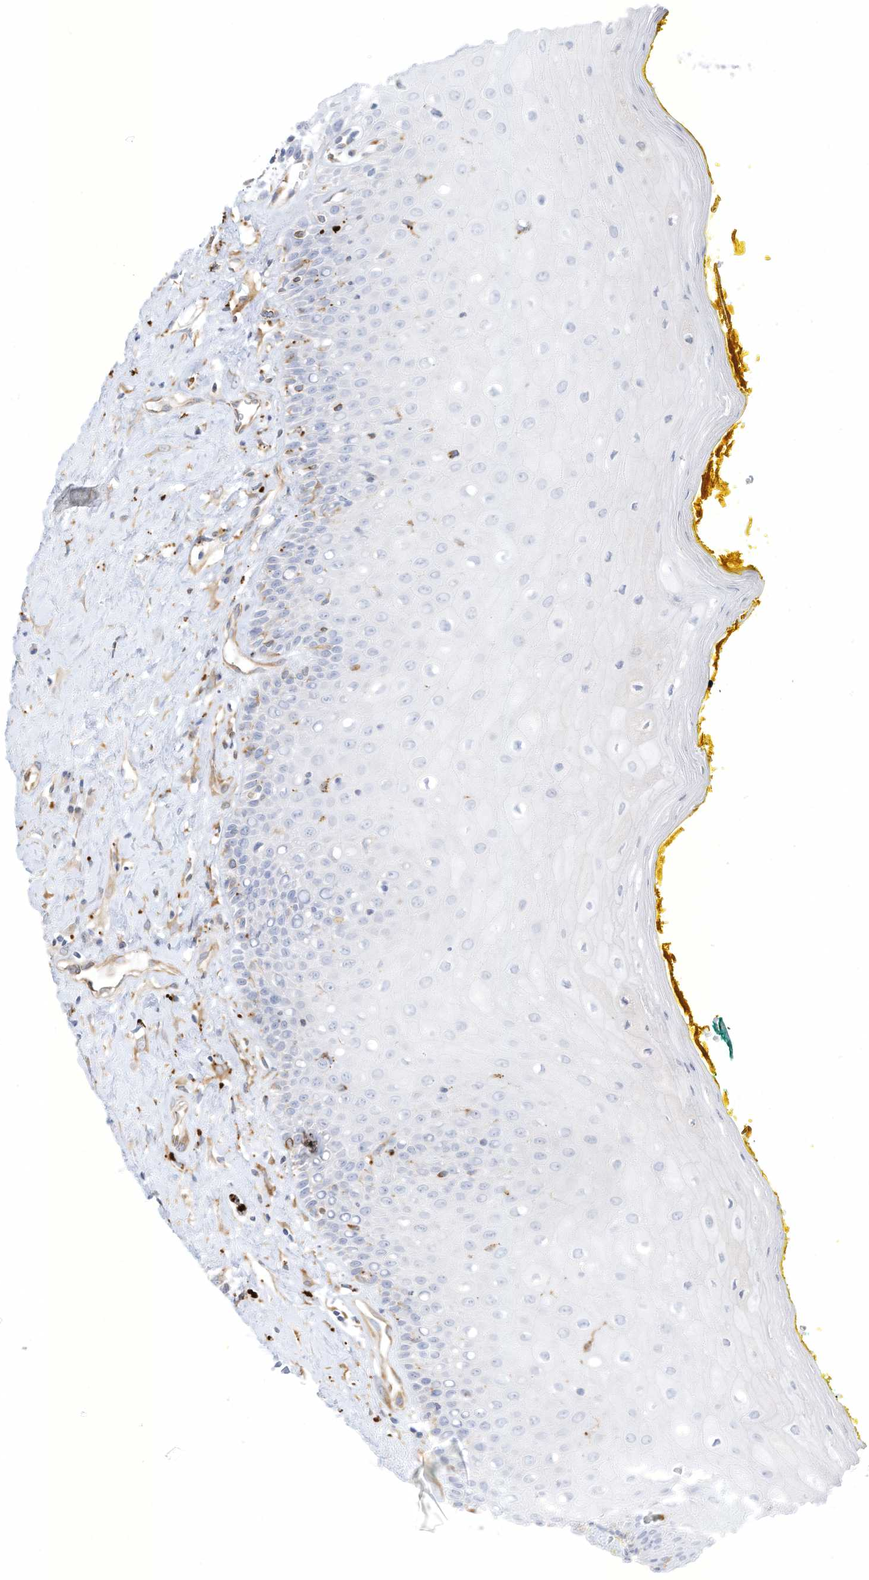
{"staining": {"intensity": "negative", "quantity": "none", "location": "none"}, "tissue": "oral mucosa", "cell_type": "Squamous epithelial cells", "image_type": "normal", "snomed": [{"axis": "morphology", "description": "Normal tissue, NOS"}, {"axis": "morphology", "description": "Squamous cell carcinoma, NOS"}, {"axis": "topography", "description": "Oral tissue"}, {"axis": "topography", "description": "Head-Neck"}], "caption": "Squamous epithelial cells show no significant protein staining in normal oral mucosa.", "gene": "TAL2", "patient": {"sex": "female", "age": 70}}